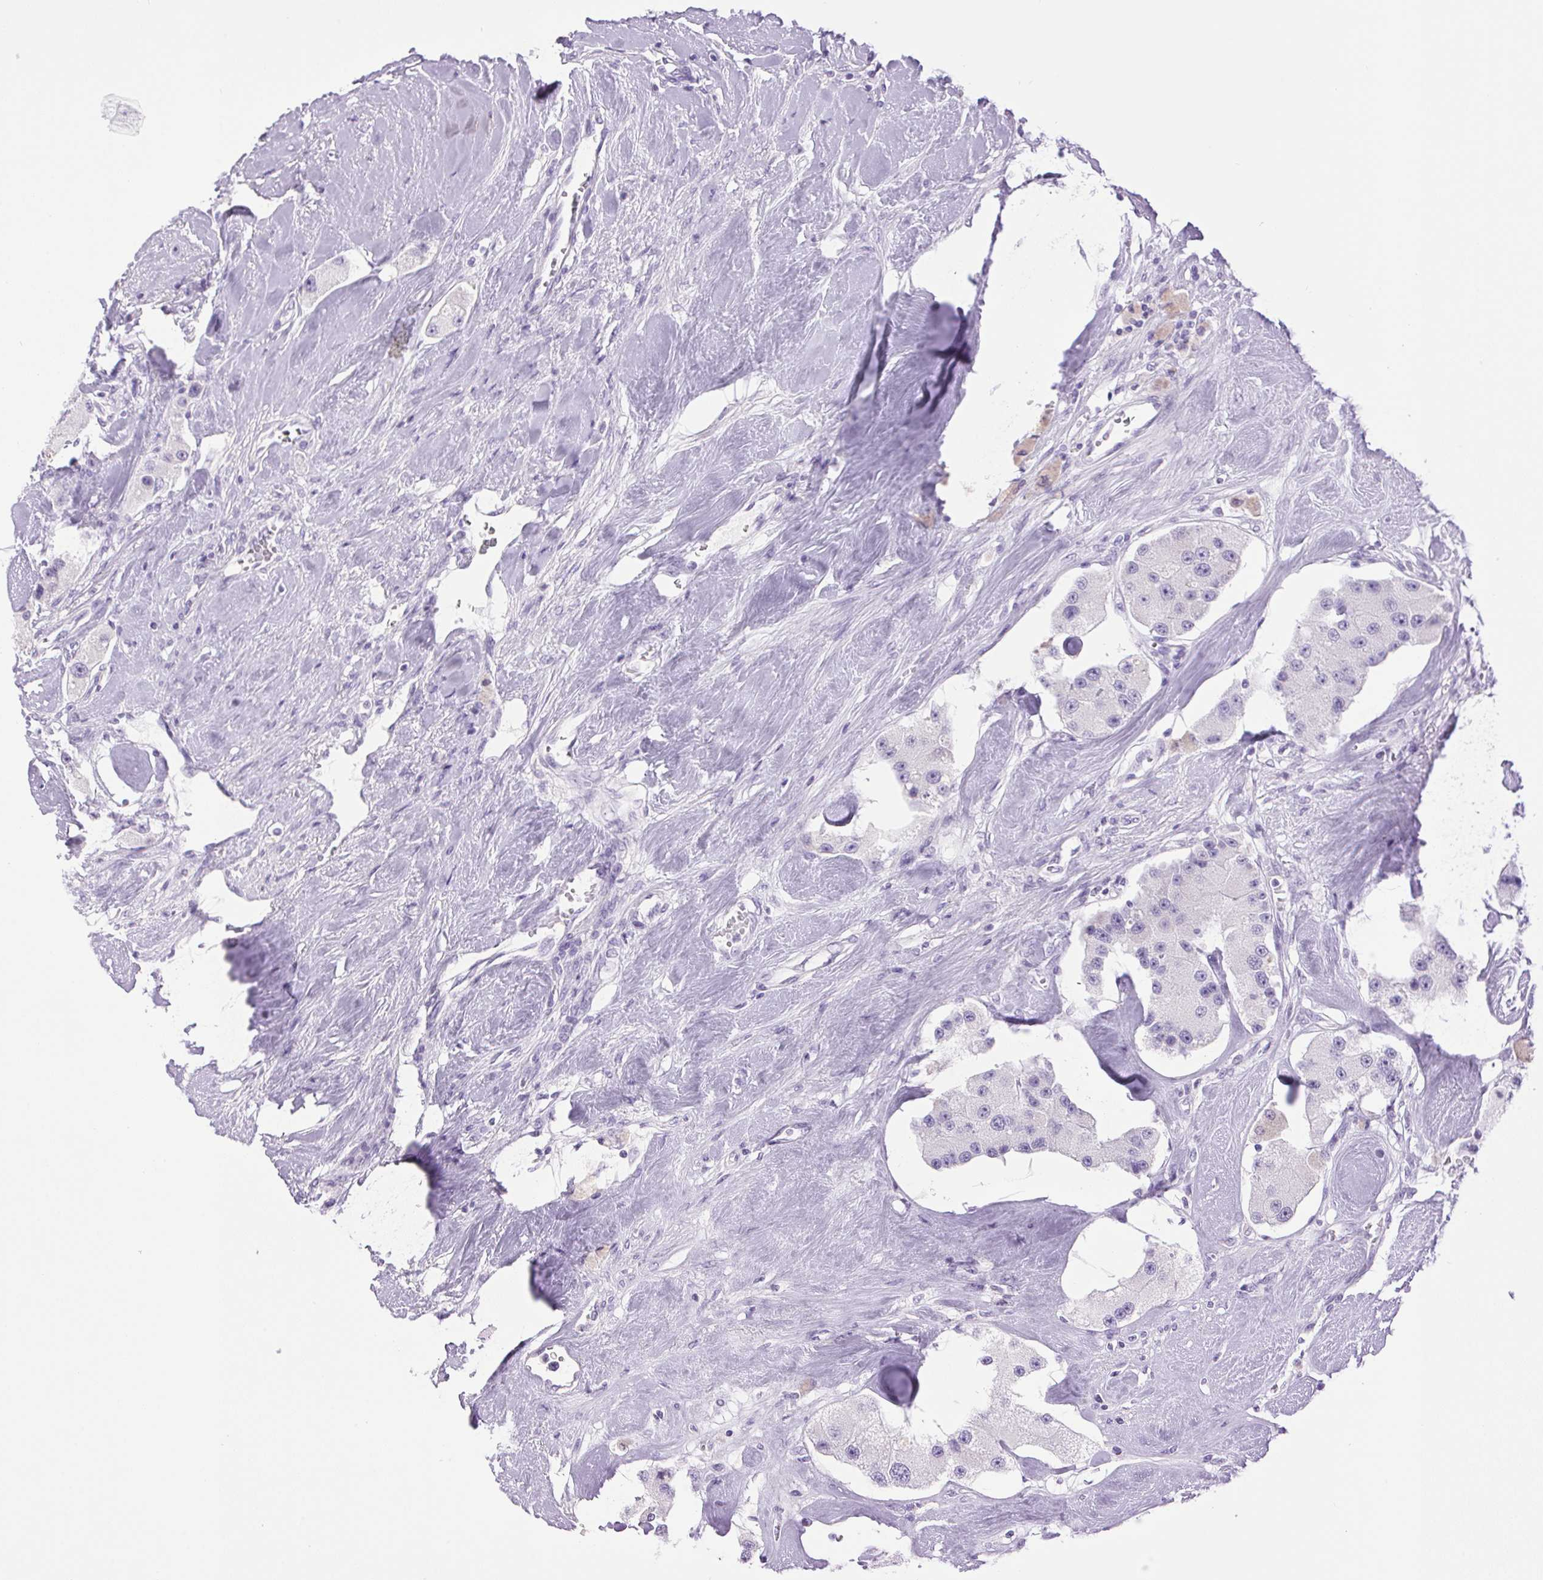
{"staining": {"intensity": "negative", "quantity": "none", "location": "none"}, "tissue": "carcinoid", "cell_type": "Tumor cells", "image_type": "cancer", "snomed": [{"axis": "morphology", "description": "Carcinoid, malignant, NOS"}, {"axis": "topography", "description": "Pancreas"}], "caption": "Tumor cells are negative for protein expression in human carcinoid (malignant).", "gene": "TMEM88B", "patient": {"sex": "male", "age": 41}}